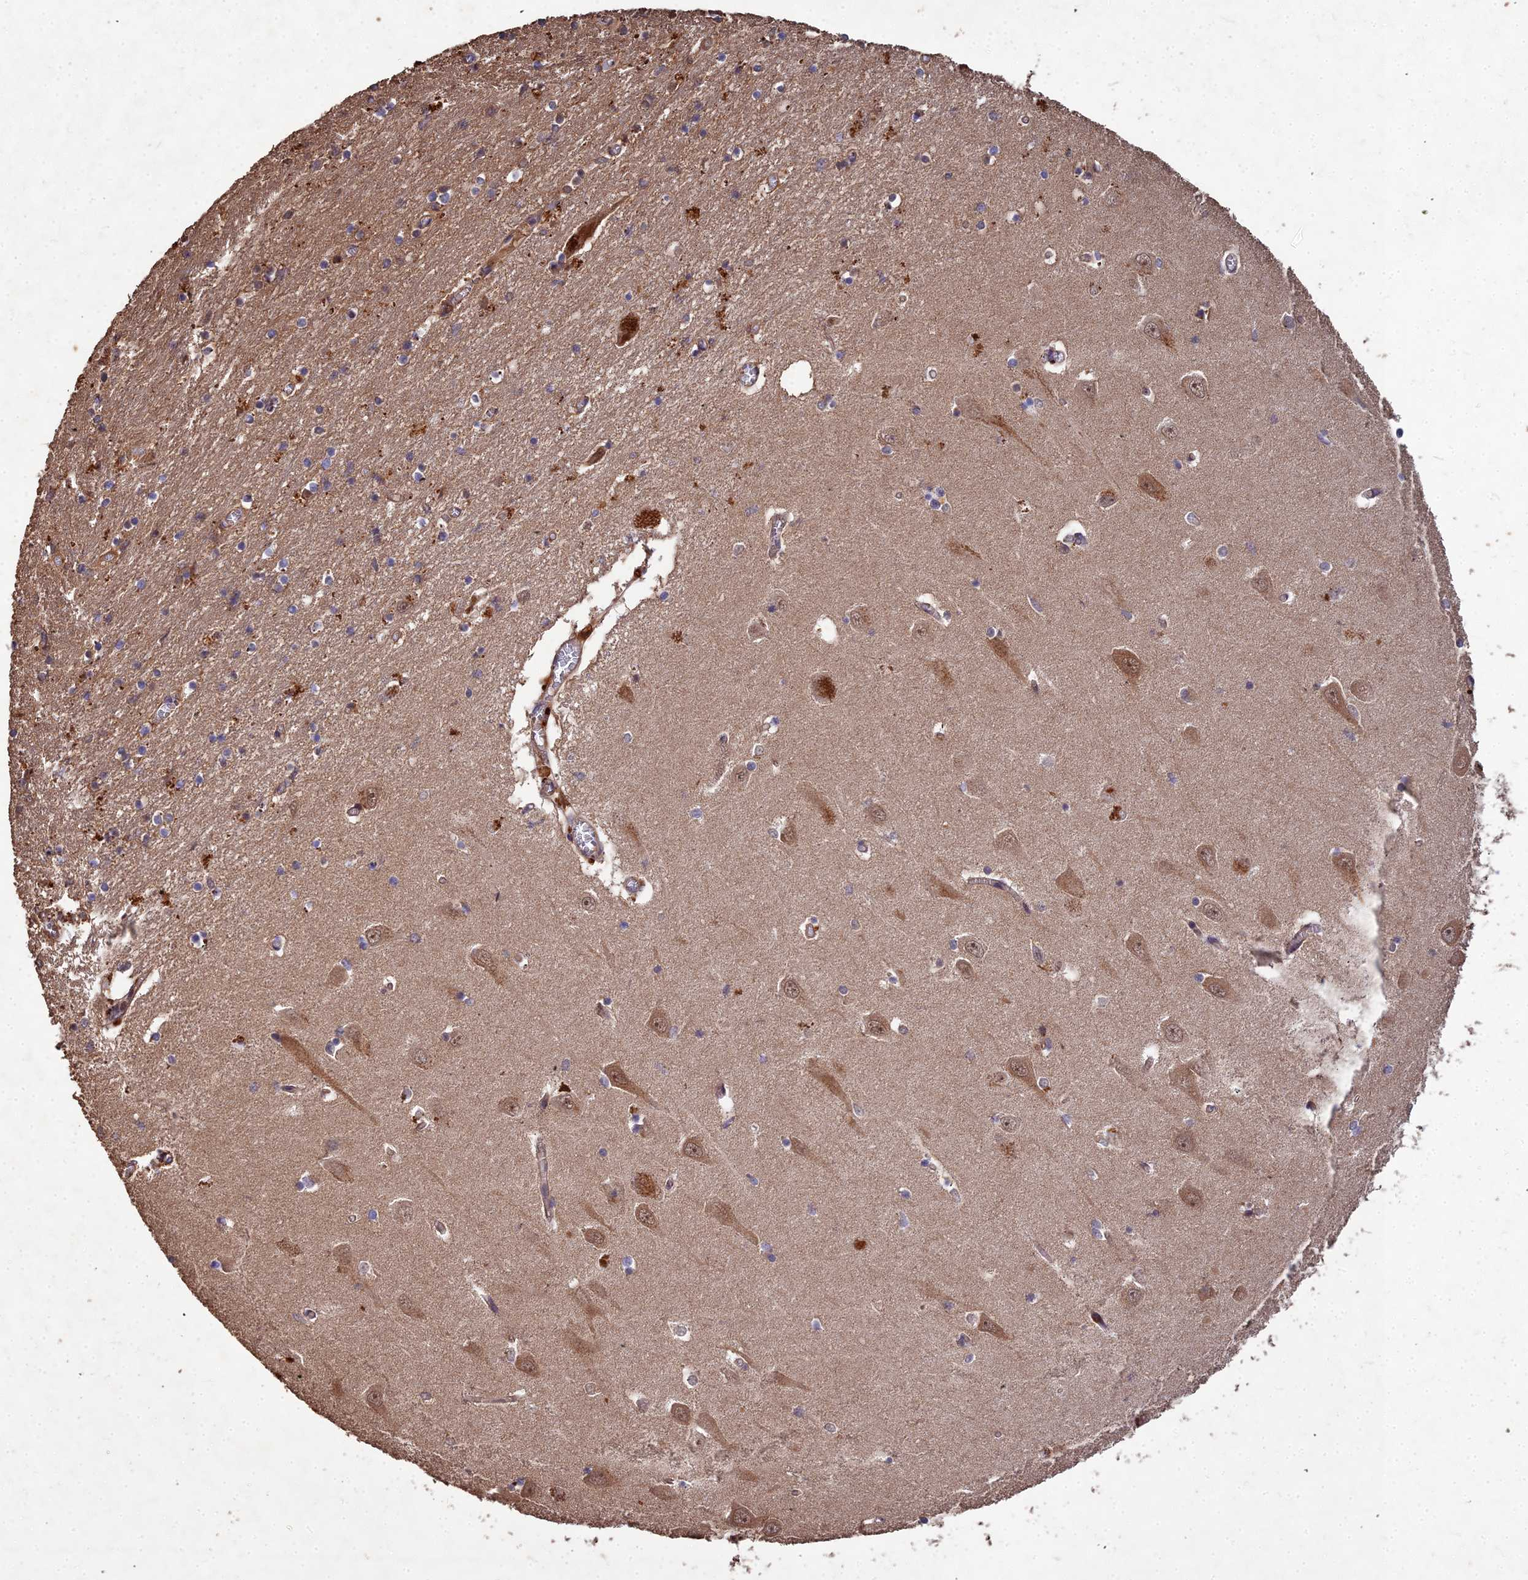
{"staining": {"intensity": "negative", "quantity": "none", "location": "none"}, "tissue": "hippocampus", "cell_type": "Glial cells", "image_type": "normal", "snomed": [{"axis": "morphology", "description": "Normal tissue, NOS"}, {"axis": "topography", "description": "Hippocampus"}], "caption": "Image shows no protein staining in glial cells of unremarkable hippocampus.", "gene": "SYMPK", "patient": {"sex": "male", "age": 70}}